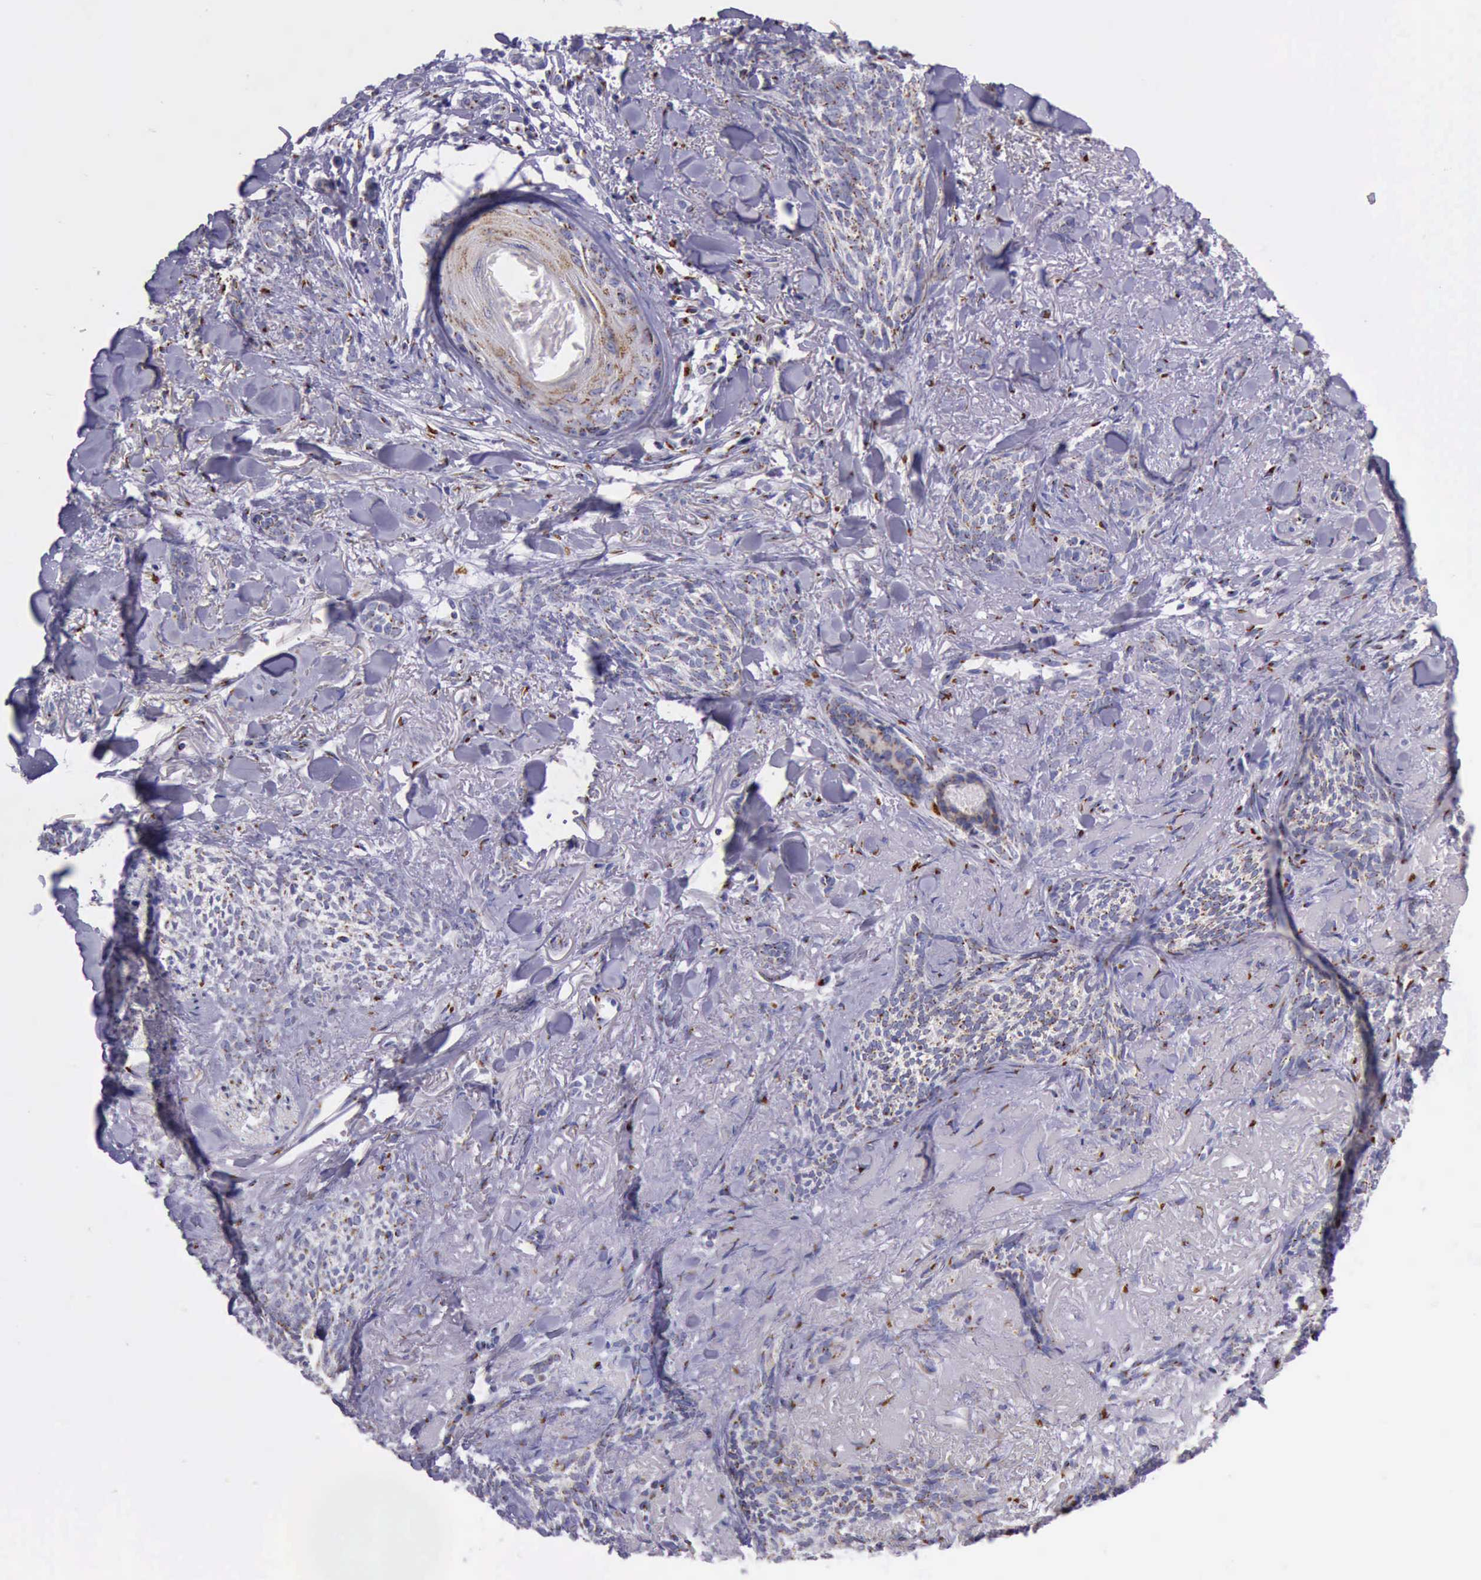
{"staining": {"intensity": "strong", "quantity": "25%-75%", "location": "cytoplasmic/membranous"}, "tissue": "skin cancer", "cell_type": "Tumor cells", "image_type": "cancer", "snomed": [{"axis": "morphology", "description": "Basal cell carcinoma"}, {"axis": "topography", "description": "Skin"}], "caption": "Skin cancer stained with a protein marker demonstrates strong staining in tumor cells.", "gene": "GOLGA5", "patient": {"sex": "female", "age": 81}}